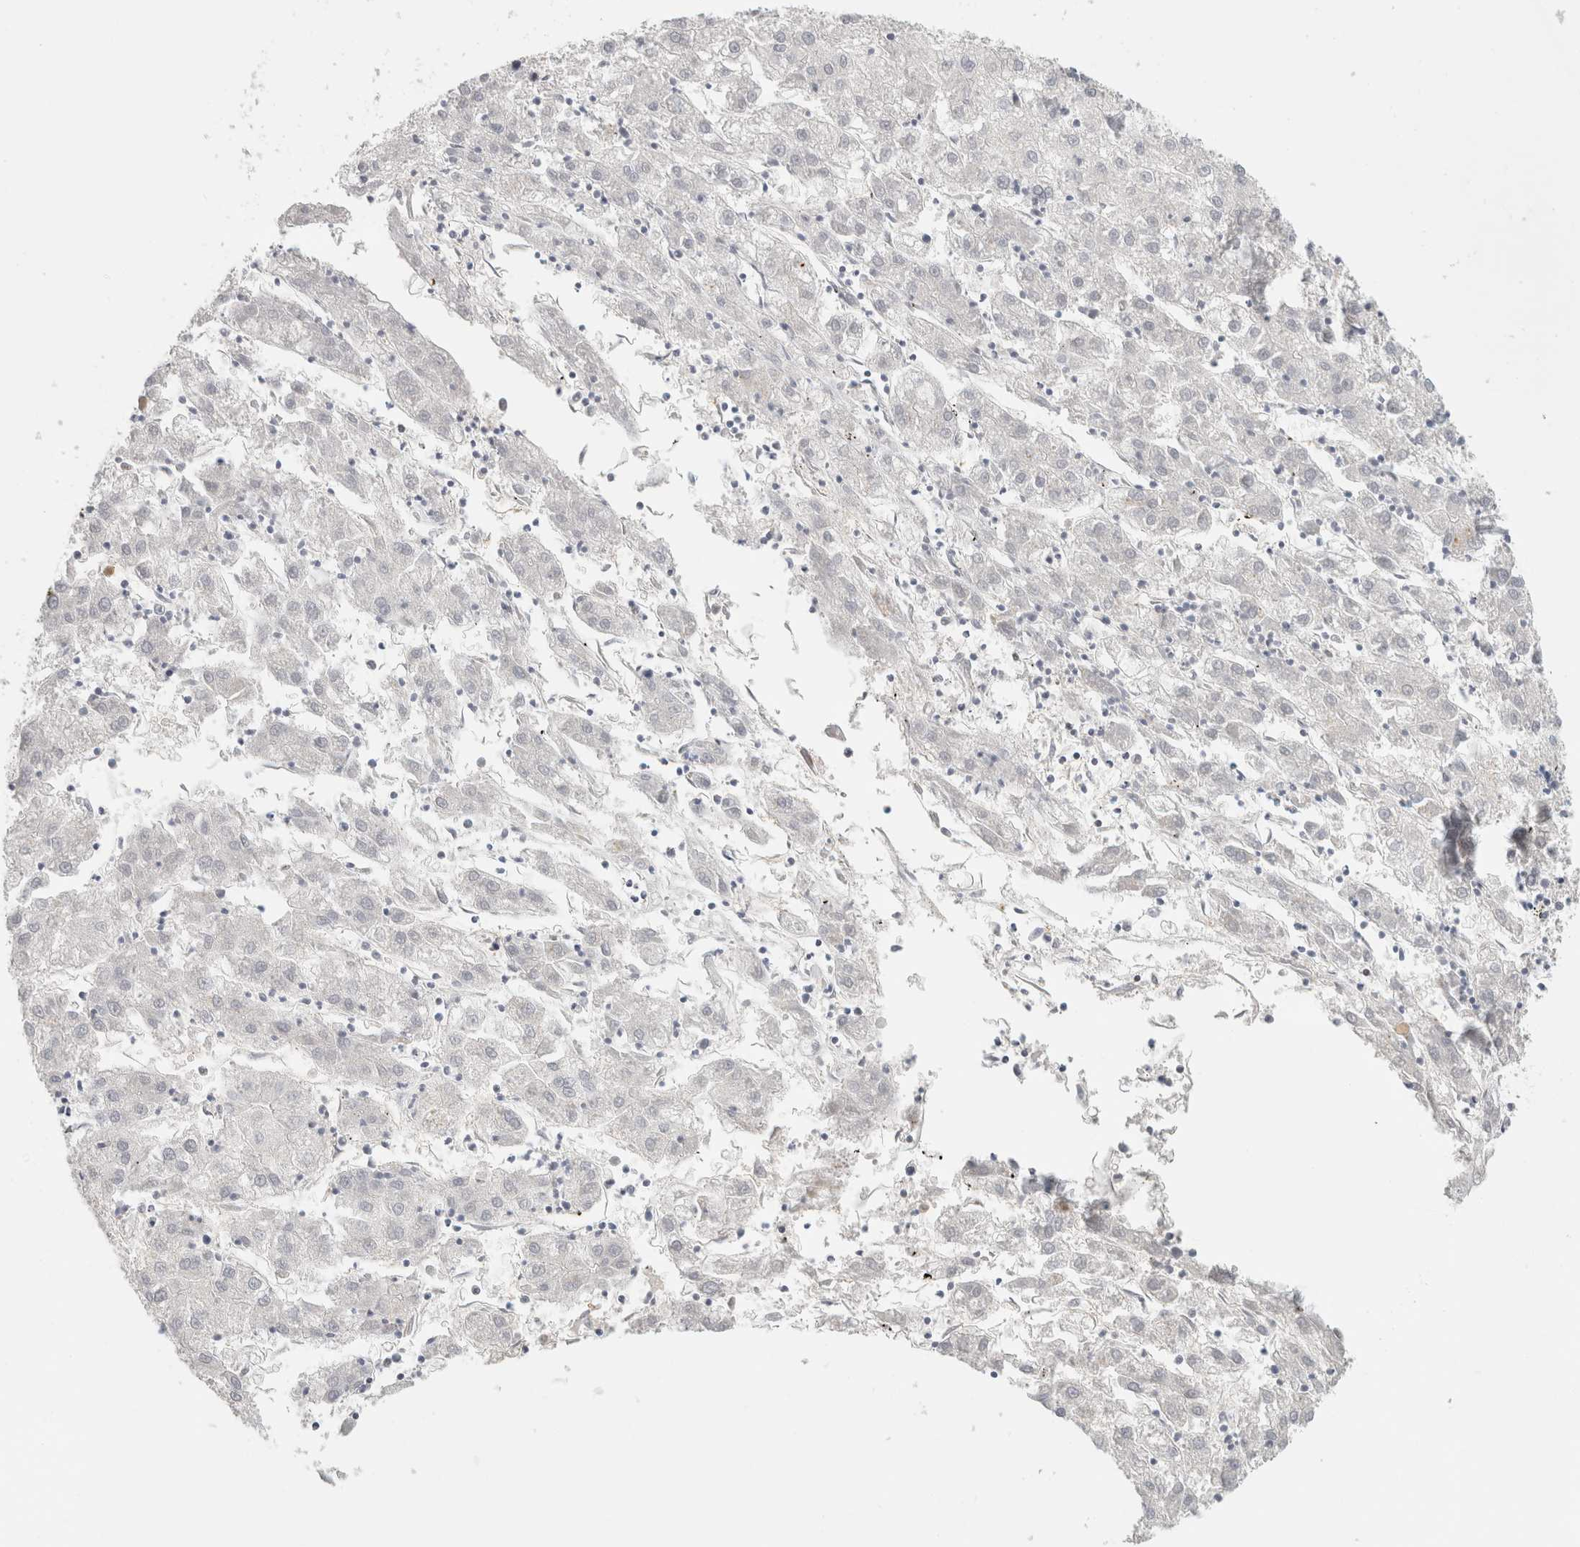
{"staining": {"intensity": "negative", "quantity": "none", "location": "none"}, "tissue": "liver cancer", "cell_type": "Tumor cells", "image_type": "cancer", "snomed": [{"axis": "morphology", "description": "Carcinoma, Hepatocellular, NOS"}, {"axis": "topography", "description": "Liver"}], "caption": "A histopathology image of liver cancer (hepatocellular carcinoma) stained for a protein reveals no brown staining in tumor cells.", "gene": "P2RY2", "patient": {"sex": "male", "age": 72}}